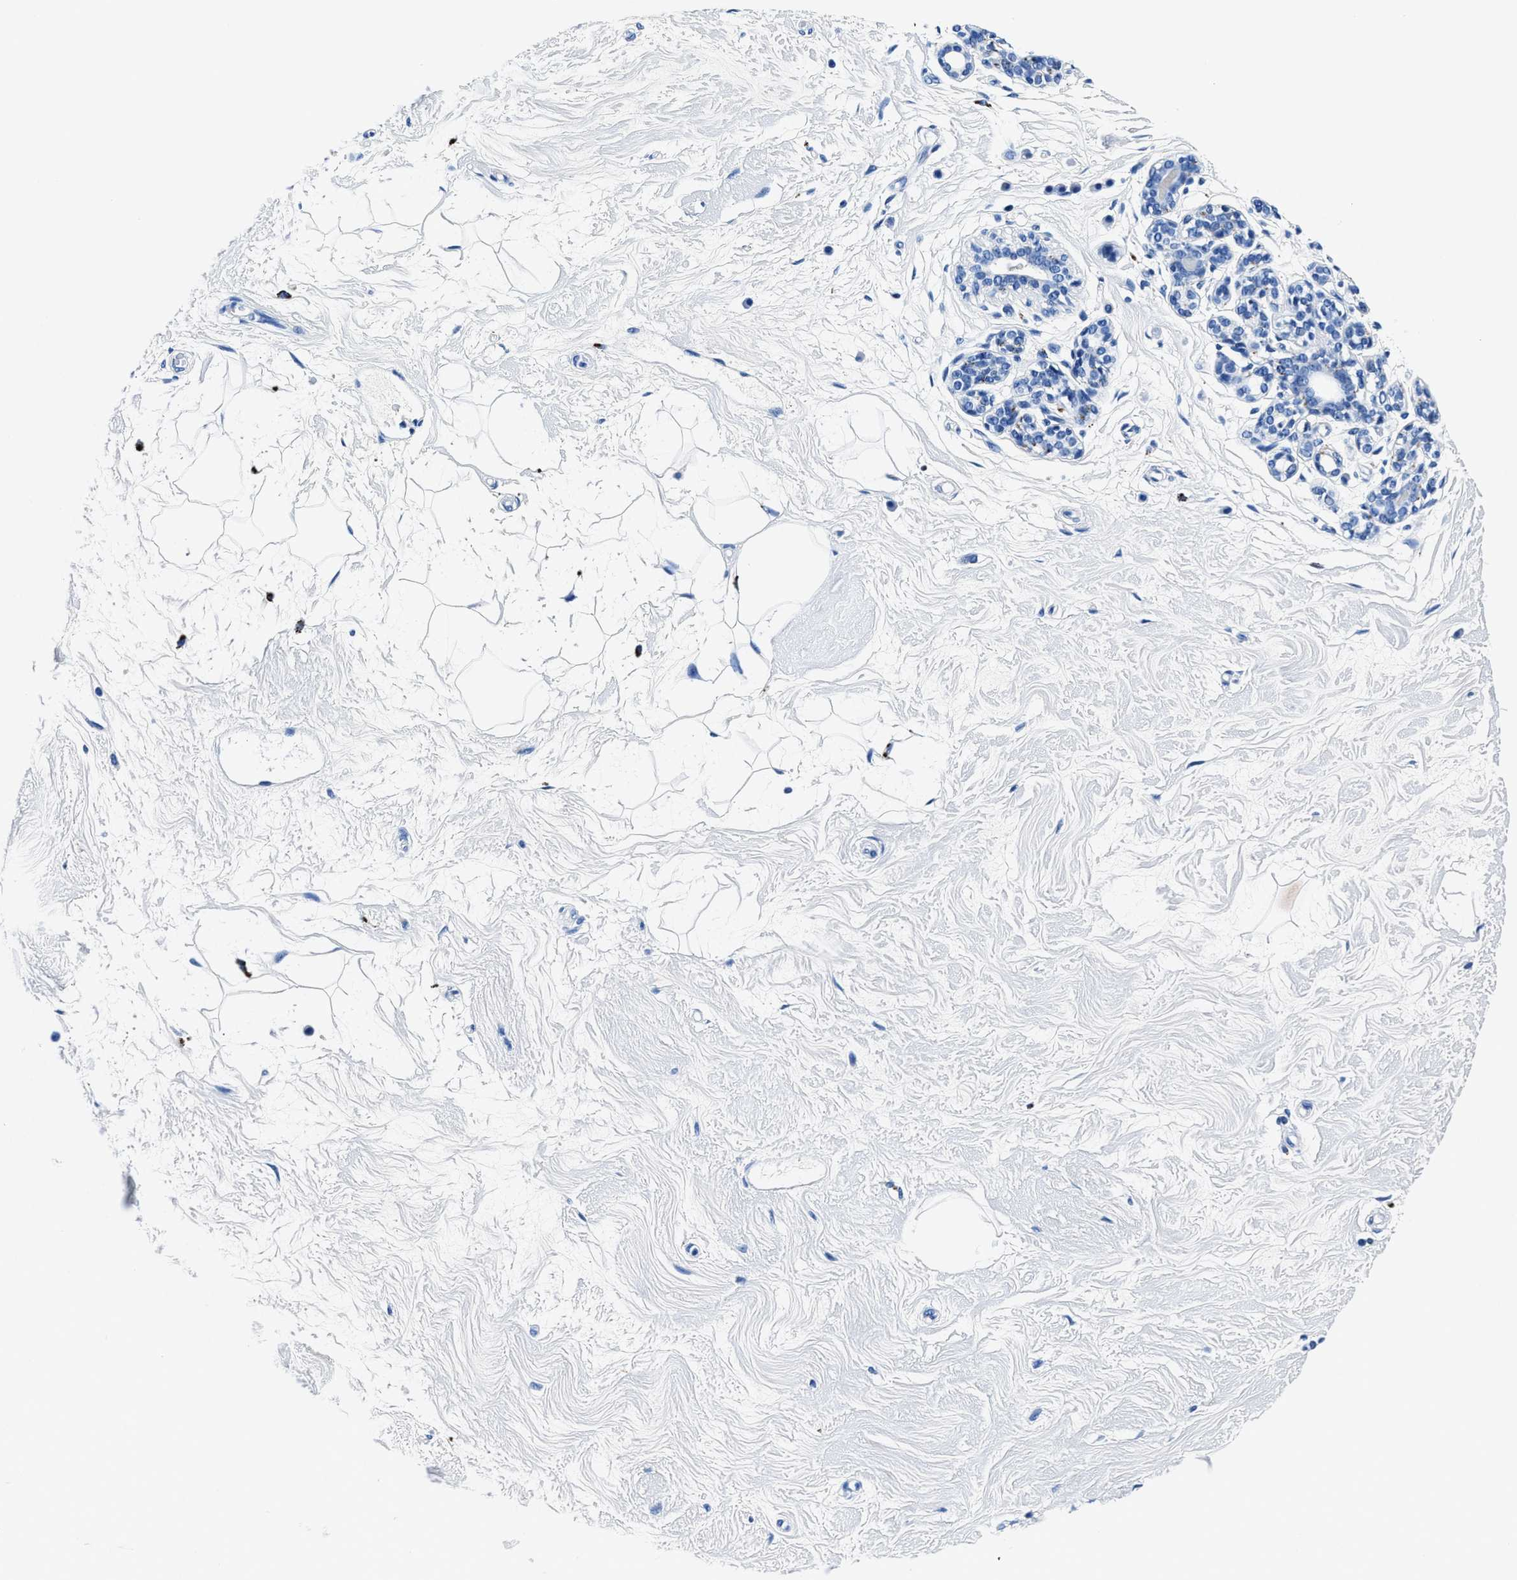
{"staining": {"intensity": "negative", "quantity": "none", "location": "none"}, "tissue": "breast", "cell_type": "Adipocytes", "image_type": "normal", "snomed": [{"axis": "morphology", "description": "Normal tissue, NOS"}, {"axis": "morphology", "description": "Lobular carcinoma"}, {"axis": "topography", "description": "Breast"}], "caption": "Histopathology image shows no significant protein expression in adipocytes of unremarkable breast. (Brightfield microscopy of DAB immunohistochemistry (IHC) at high magnification).", "gene": "OR14K1", "patient": {"sex": "female", "age": 59}}